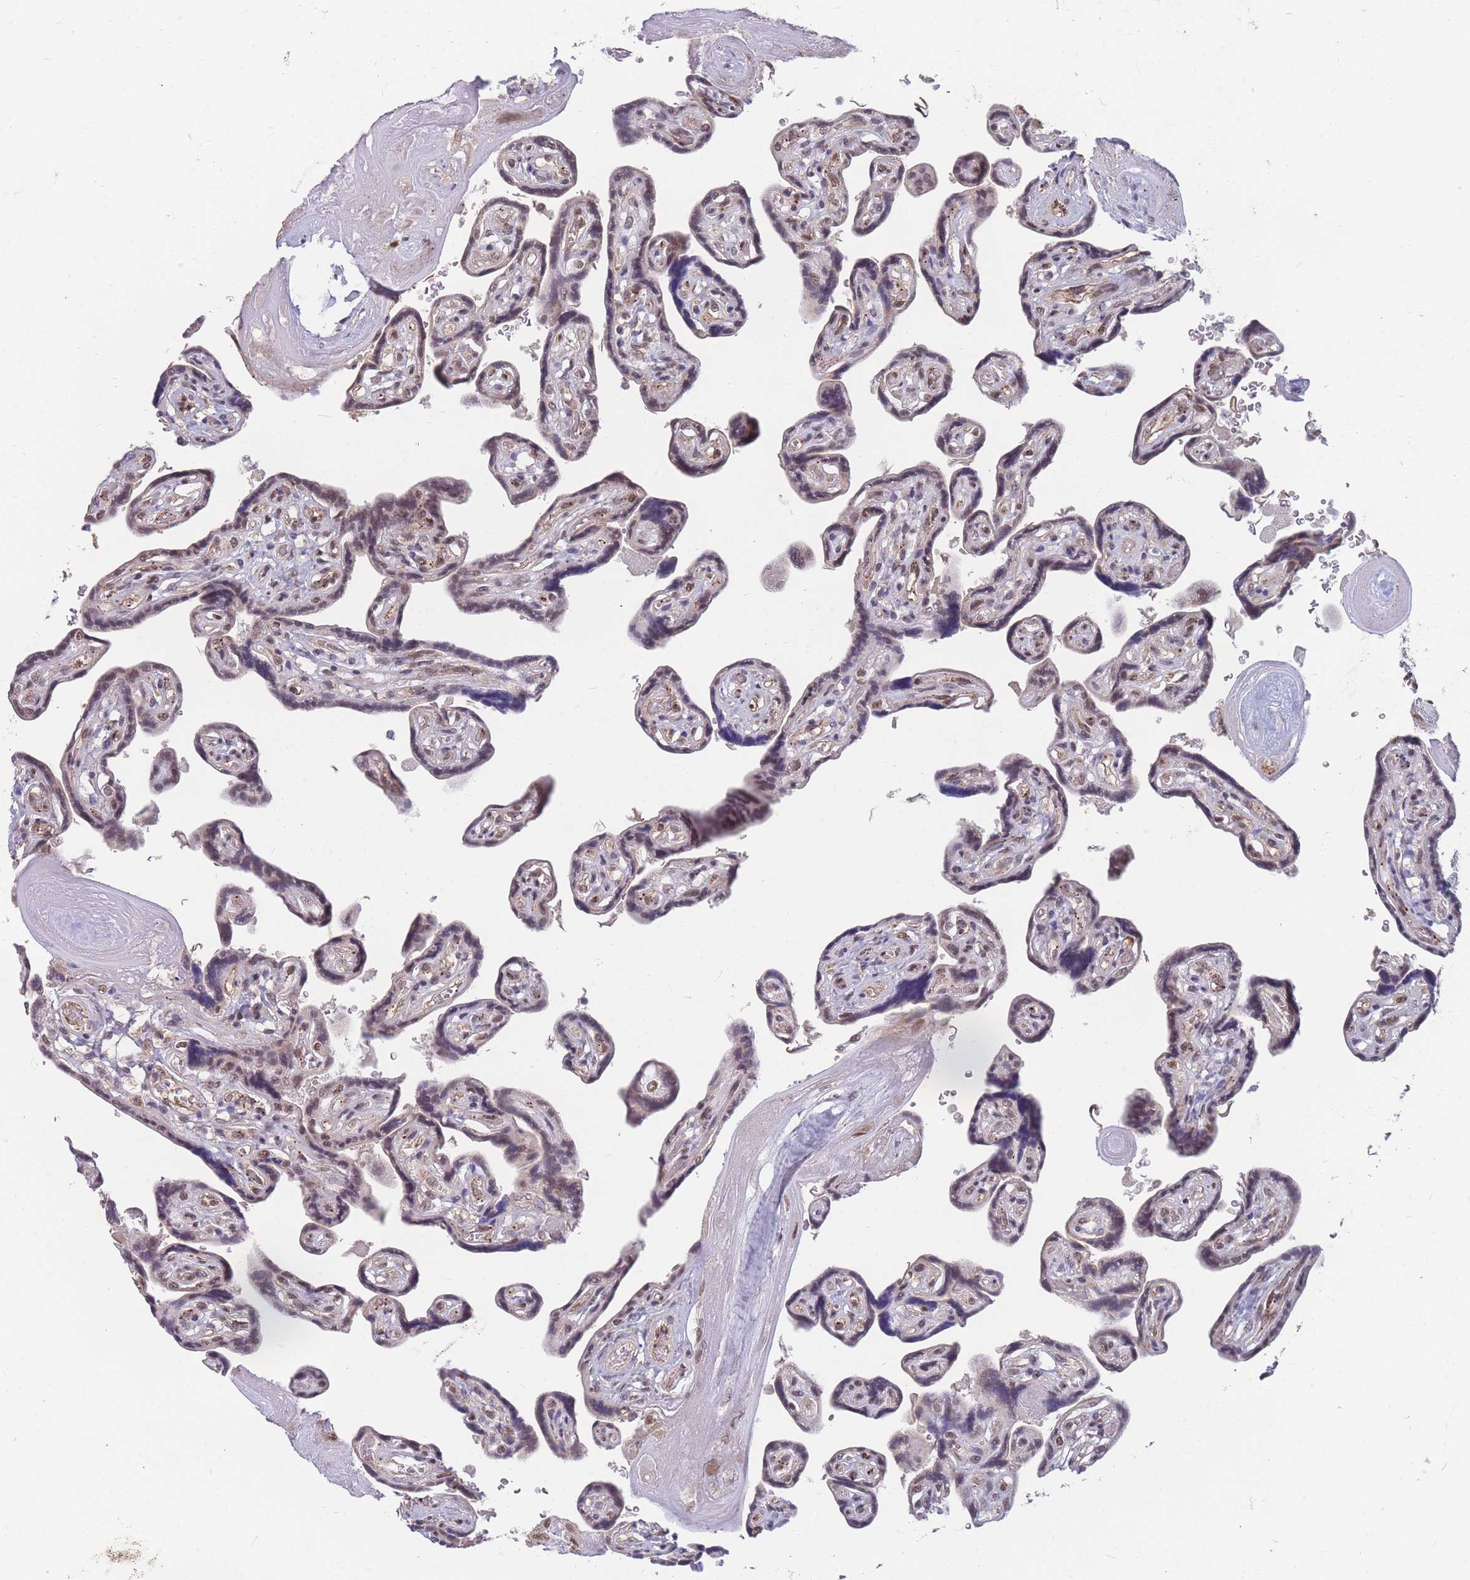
{"staining": {"intensity": "moderate", "quantity": "<25%", "location": "nuclear"}, "tissue": "placenta", "cell_type": "Trophoblastic cells", "image_type": "normal", "snomed": [{"axis": "morphology", "description": "Normal tissue, NOS"}, {"axis": "topography", "description": "Placenta"}], "caption": "Human placenta stained with a brown dye reveals moderate nuclear positive expression in approximately <25% of trophoblastic cells.", "gene": "SNRPA1", "patient": {"sex": "female", "age": 32}}